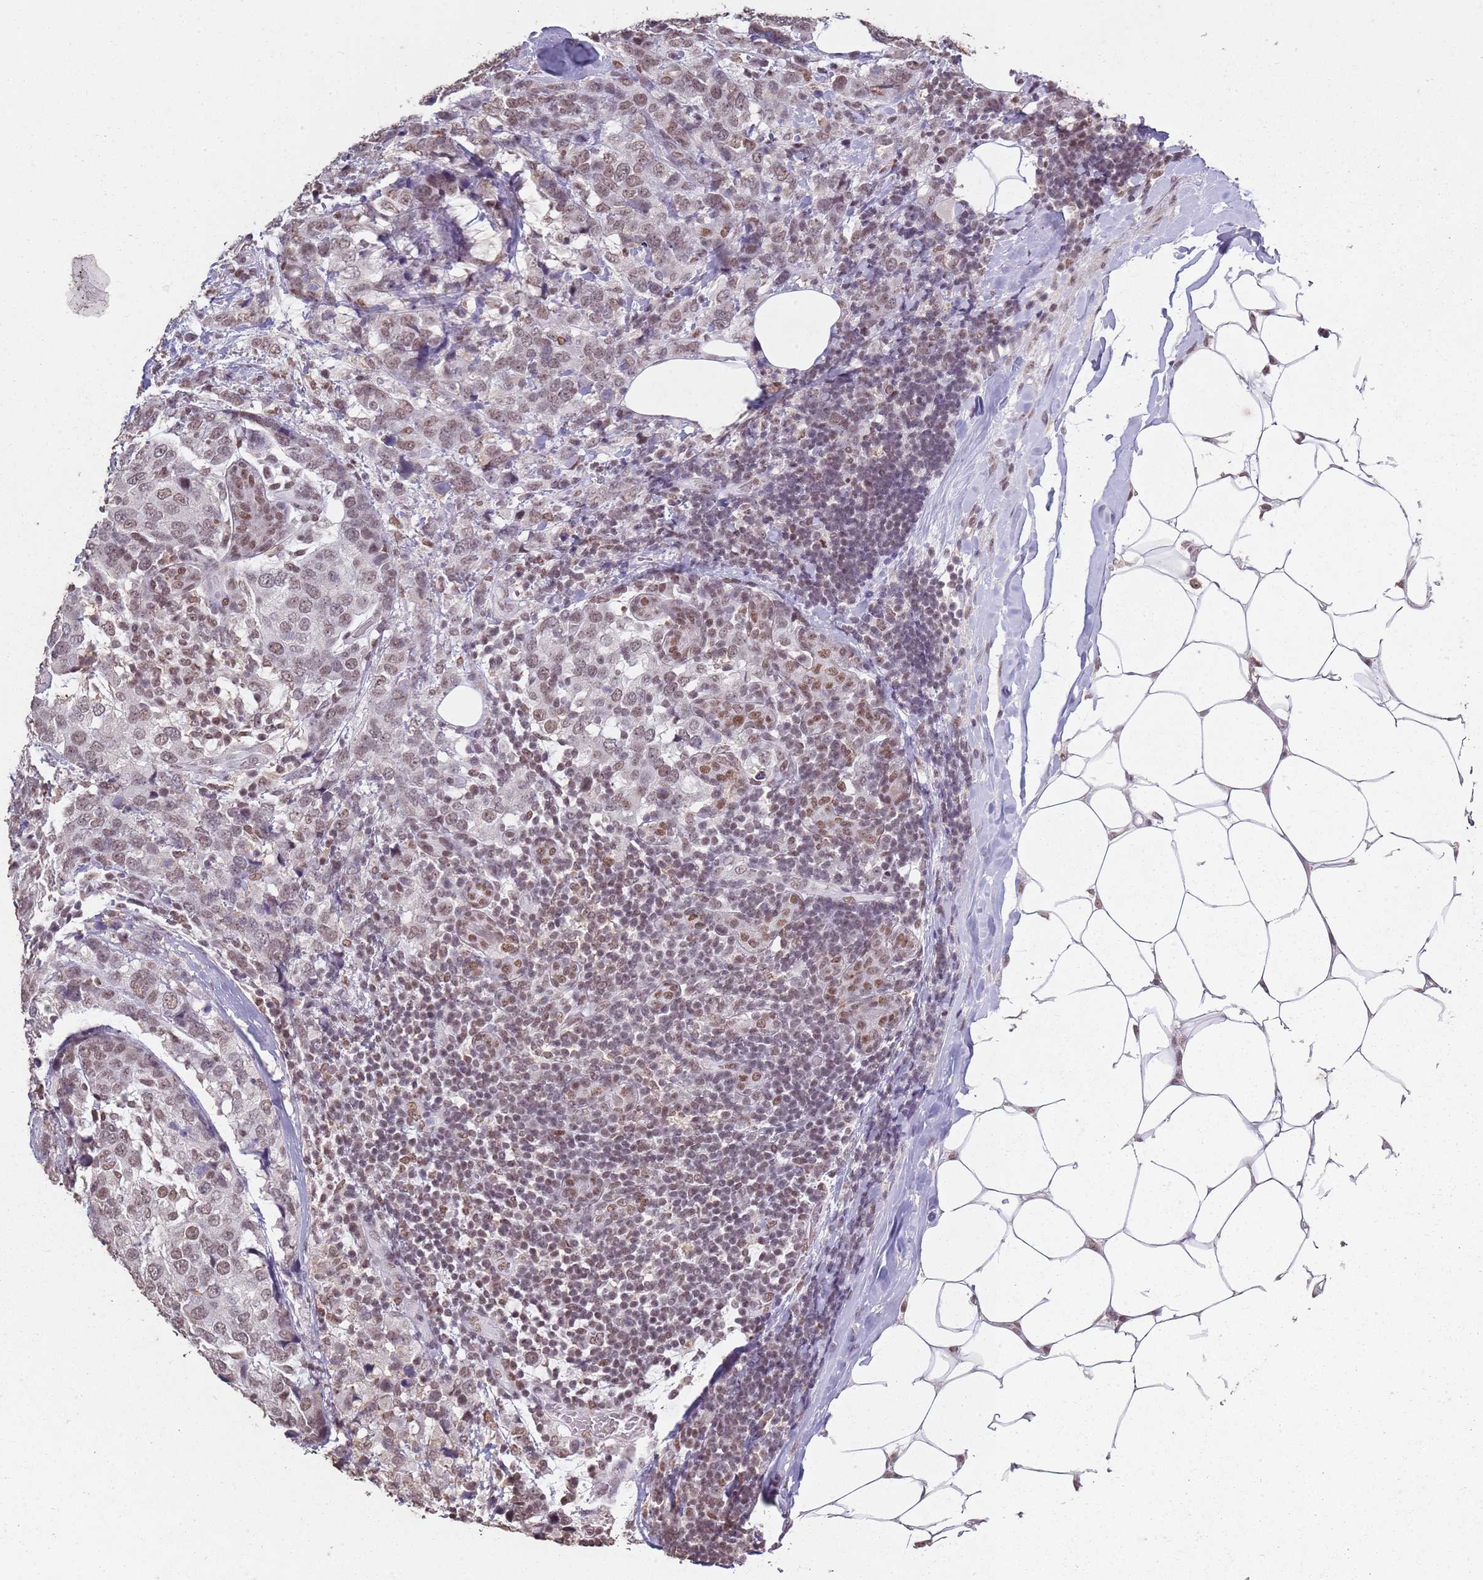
{"staining": {"intensity": "moderate", "quantity": ">75%", "location": "nuclear"}, "tissue": "breast cancer", "cell_type": "Tumor cells", "image_type": "cancer", "snomed": [{"axis": "morphology", "description": "Lobular carcinoma"}, {"axis": "topography", "description": "Breast"}], "caption": "Immunohistochemistry (IHC) histopathology image of lobular carcinoma (breast) stained for a protein (brown), which demonstrates medium levels of moderate nuclear expression in approximately >75% of tumor cells.", "gene": "ARL14EP", "patient": {"sex": "female", "age": 59}}